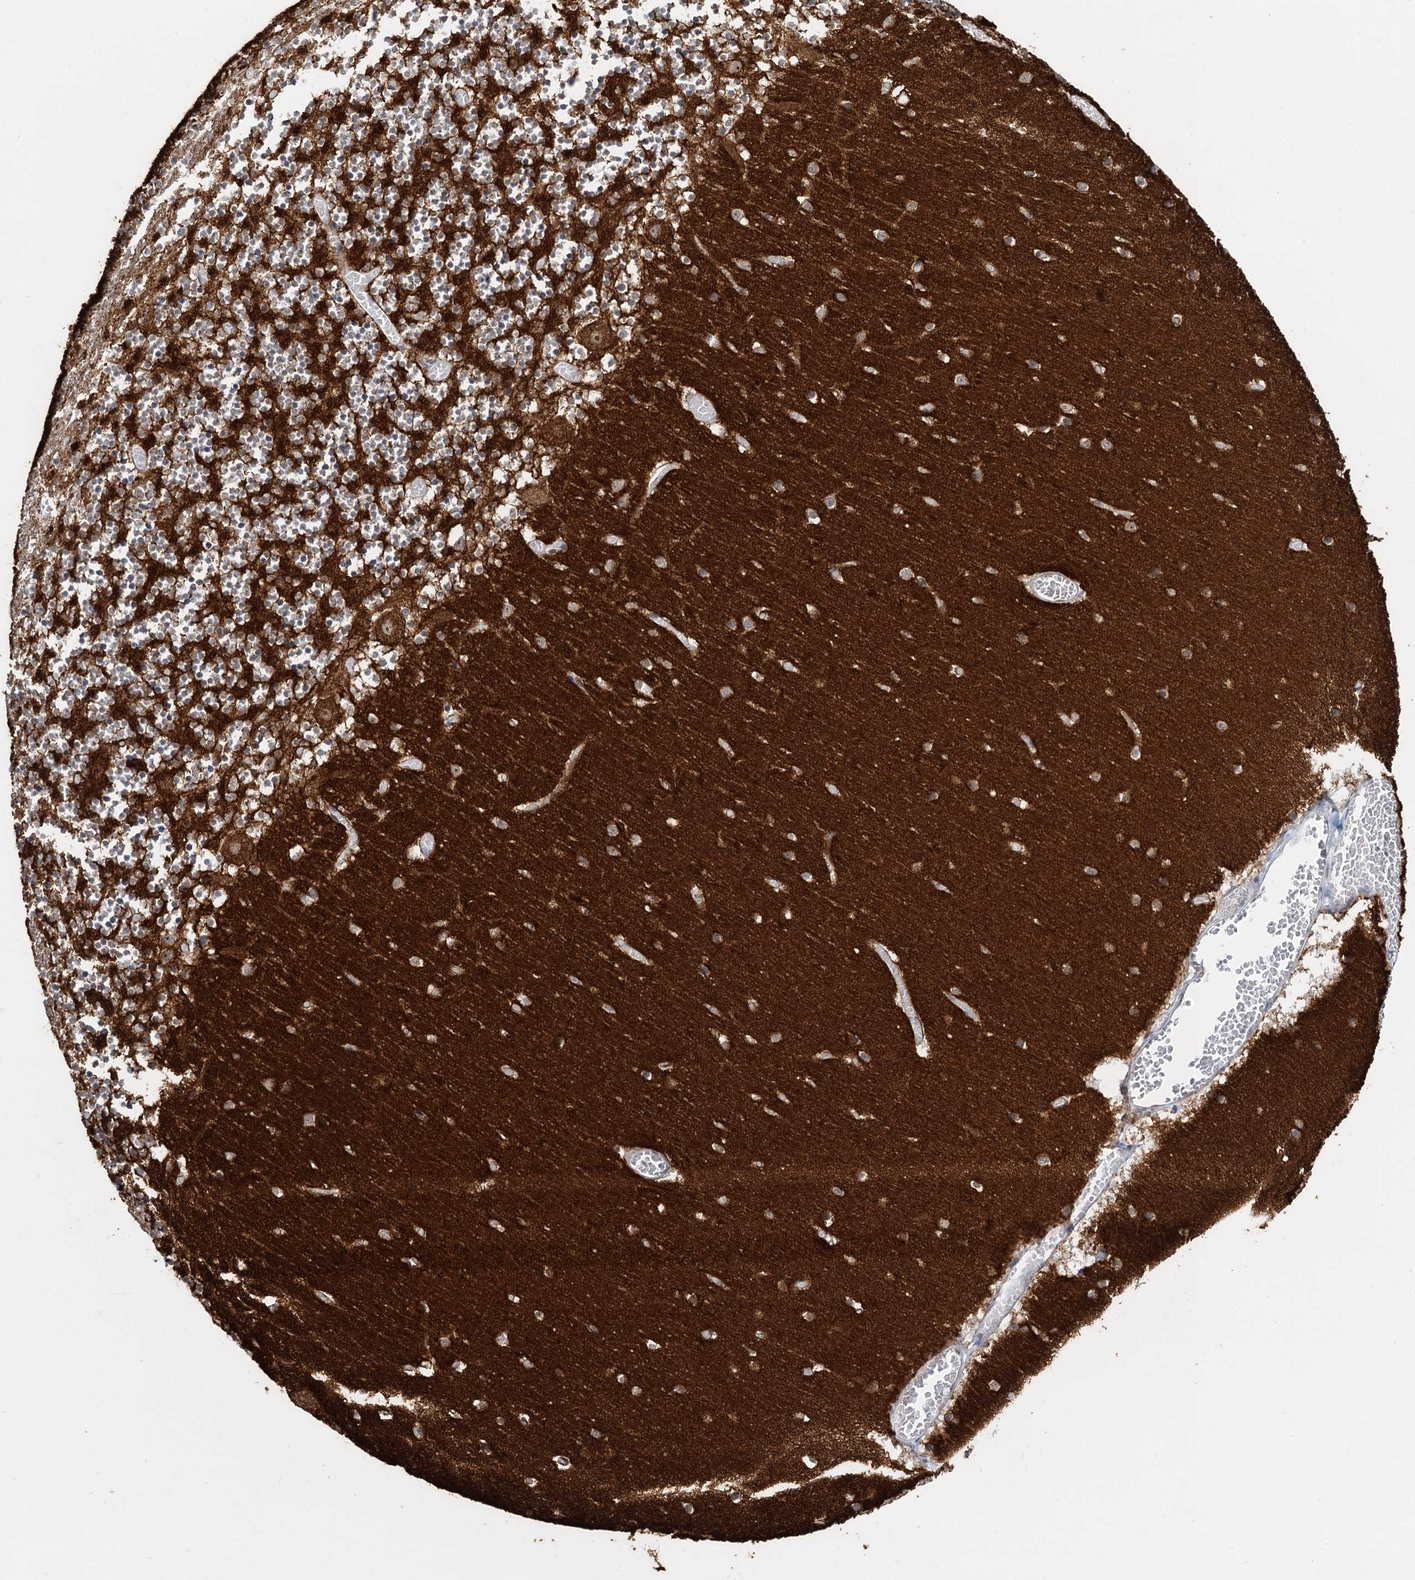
{"staining": {"intensity": "strong", "quantity": "<25%", "location": "cytoplasmic/membranous"}, "tissue": "cerebellum", "cell_type": "Cells in granular layer", "image_type": "normal", "snomed": [{"axis": "morphology", "description": "Normal tissue, NOS"}, {"axis": "topography", "description": "Cerebellum"}], "caption": "Immunohistochemical staining of unremarkable cerebellum exhibits <25% levels of strong cytoplasmic/membranous protein positivity in approximately <25% of cells in granular layer. (DAB IHC with brightfield microscopy, high magnification).", "gene": "NAT10", "patient": {"sex": "female", "age": 28}}